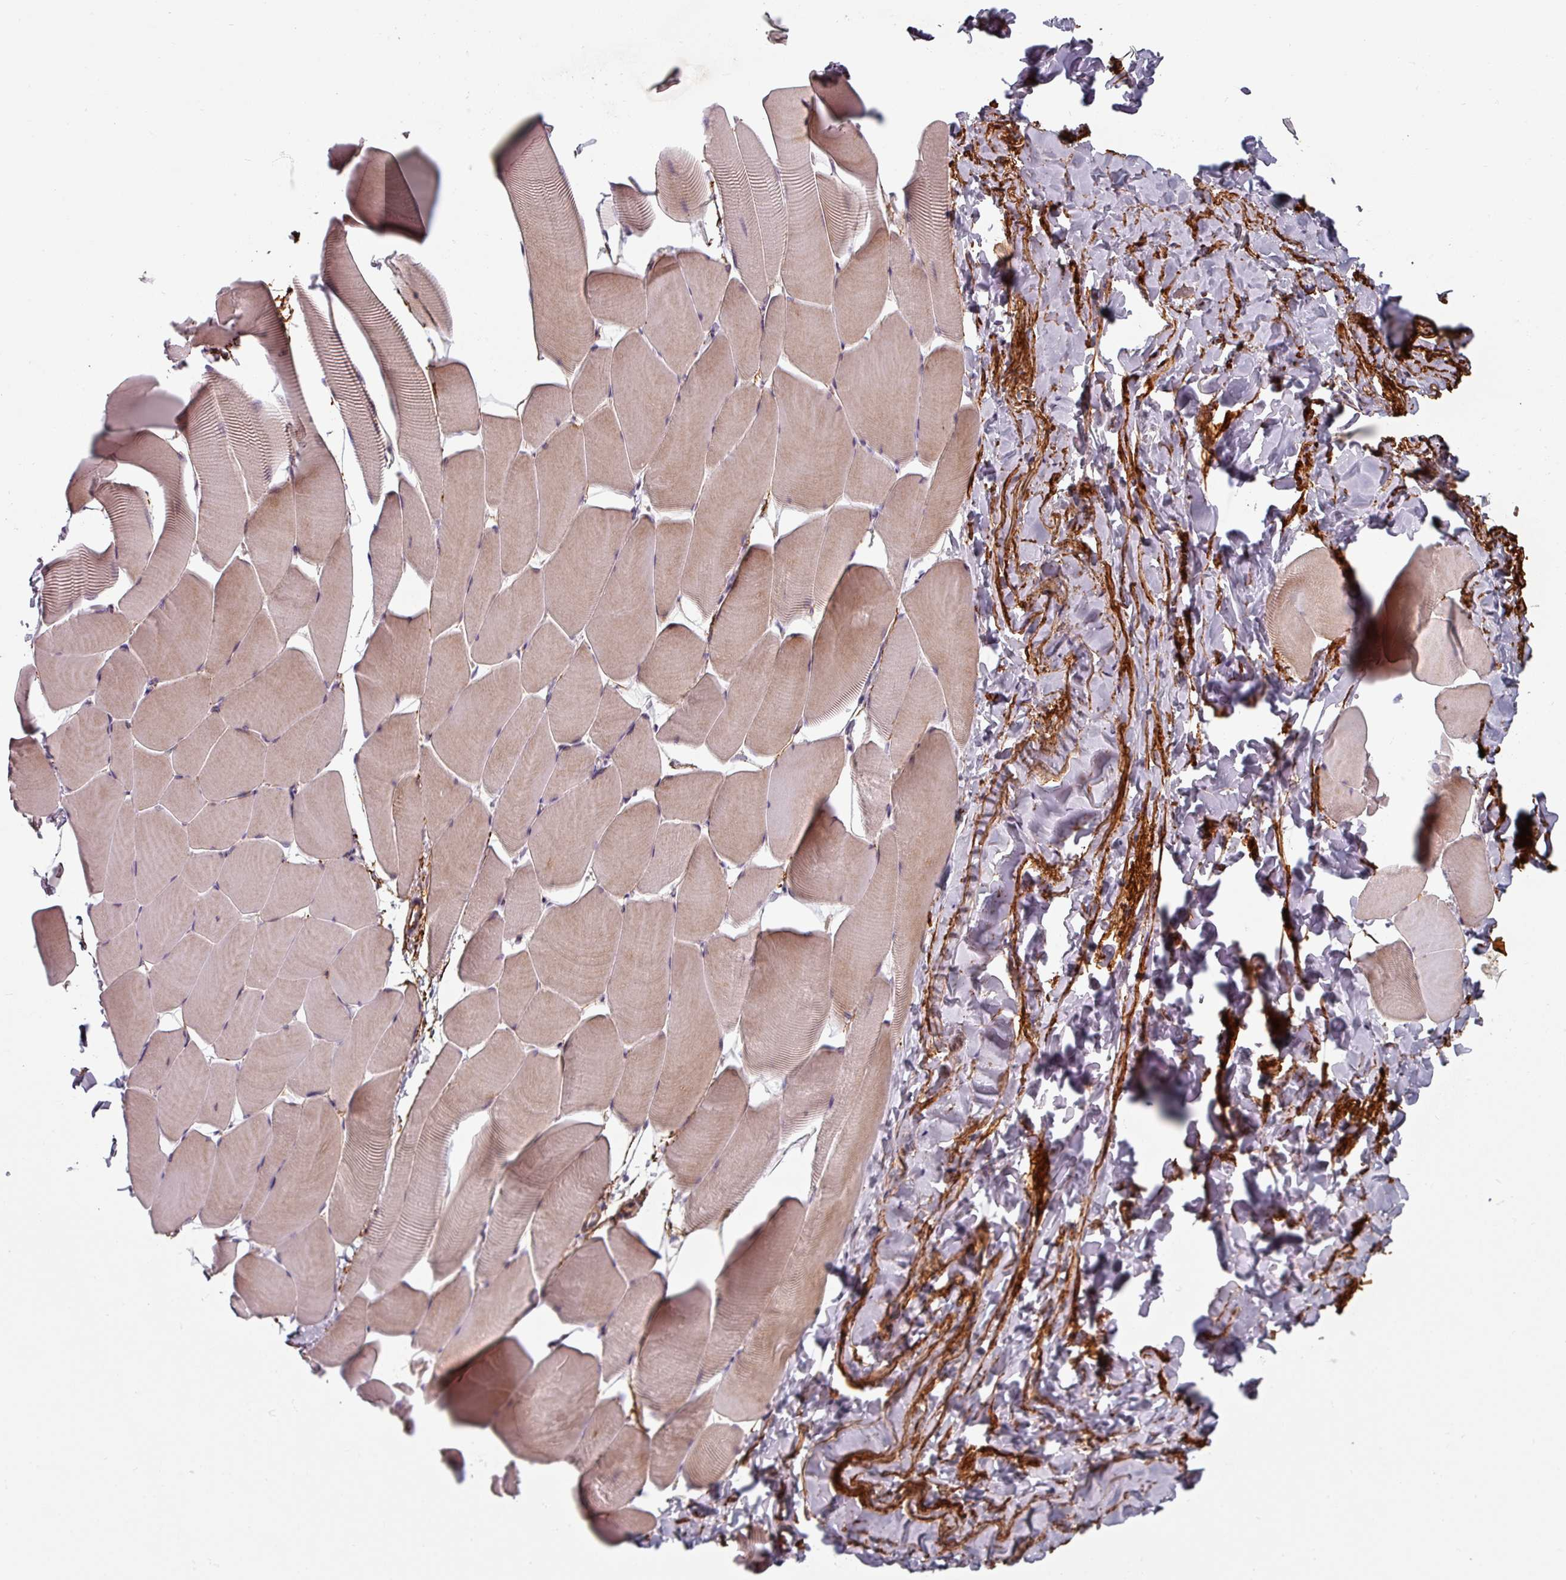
{"staining": {"intensity": "moderate", "quantity": ">75%", "location": "cytoplasmic/membranous"}, "tissue": "skeletal muscle", "cell_type": "Myocytes", "image_type": "normal", "snomed": [{"axis": "morphology", "description": "Normal tissue, NOS"}, {"axis": "topography", "description": "Skeletal muscle"}], "caption": "Immunohistochemical staining of normal skeletal muscle shows moderate cytoplasmic/membranous protein expression in approximately >75% of myocytes. (brown staining indicates protein expression, while blue staining denotes nuclei).", "gene": "CYB5RL", "patient": {"sex": "male", "age": 25}}